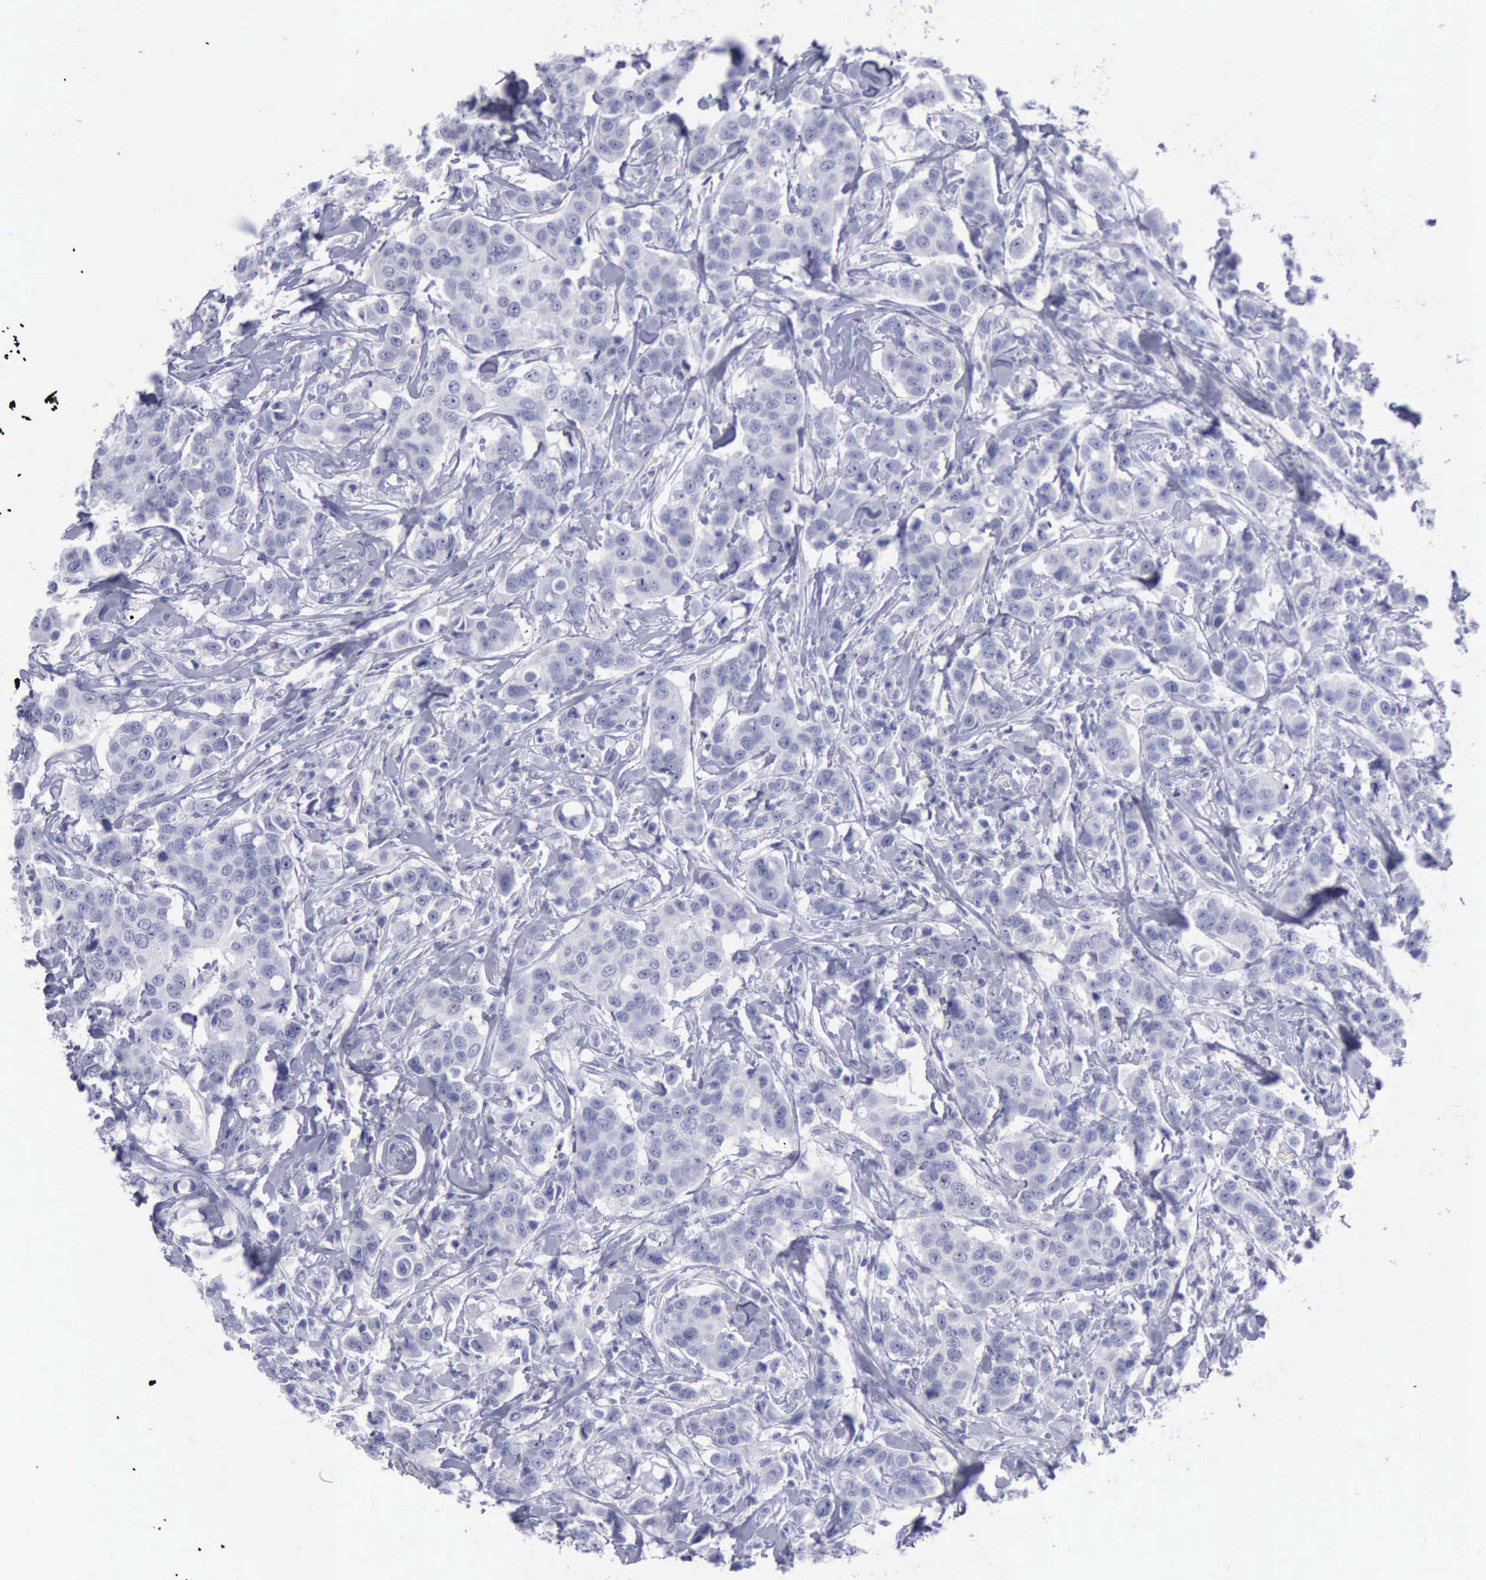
{"staining": {"intensity": "negative", "quantity": "none", "location": "none"}, "tissue": "breast cancer", "cell_type": "Tumor cells", "image_type": "cancer", "snomed": [{"axis": "morphology", "description": "Duct carcinoma"}, {"axis": "topography", "description": "Breast"}], "caption": "There is no significant expression in tumor cells of breast cancer (invasive ductal carcinoma).", "gene": "KRT13", "patient": {"sex": "female", "age": 27}}